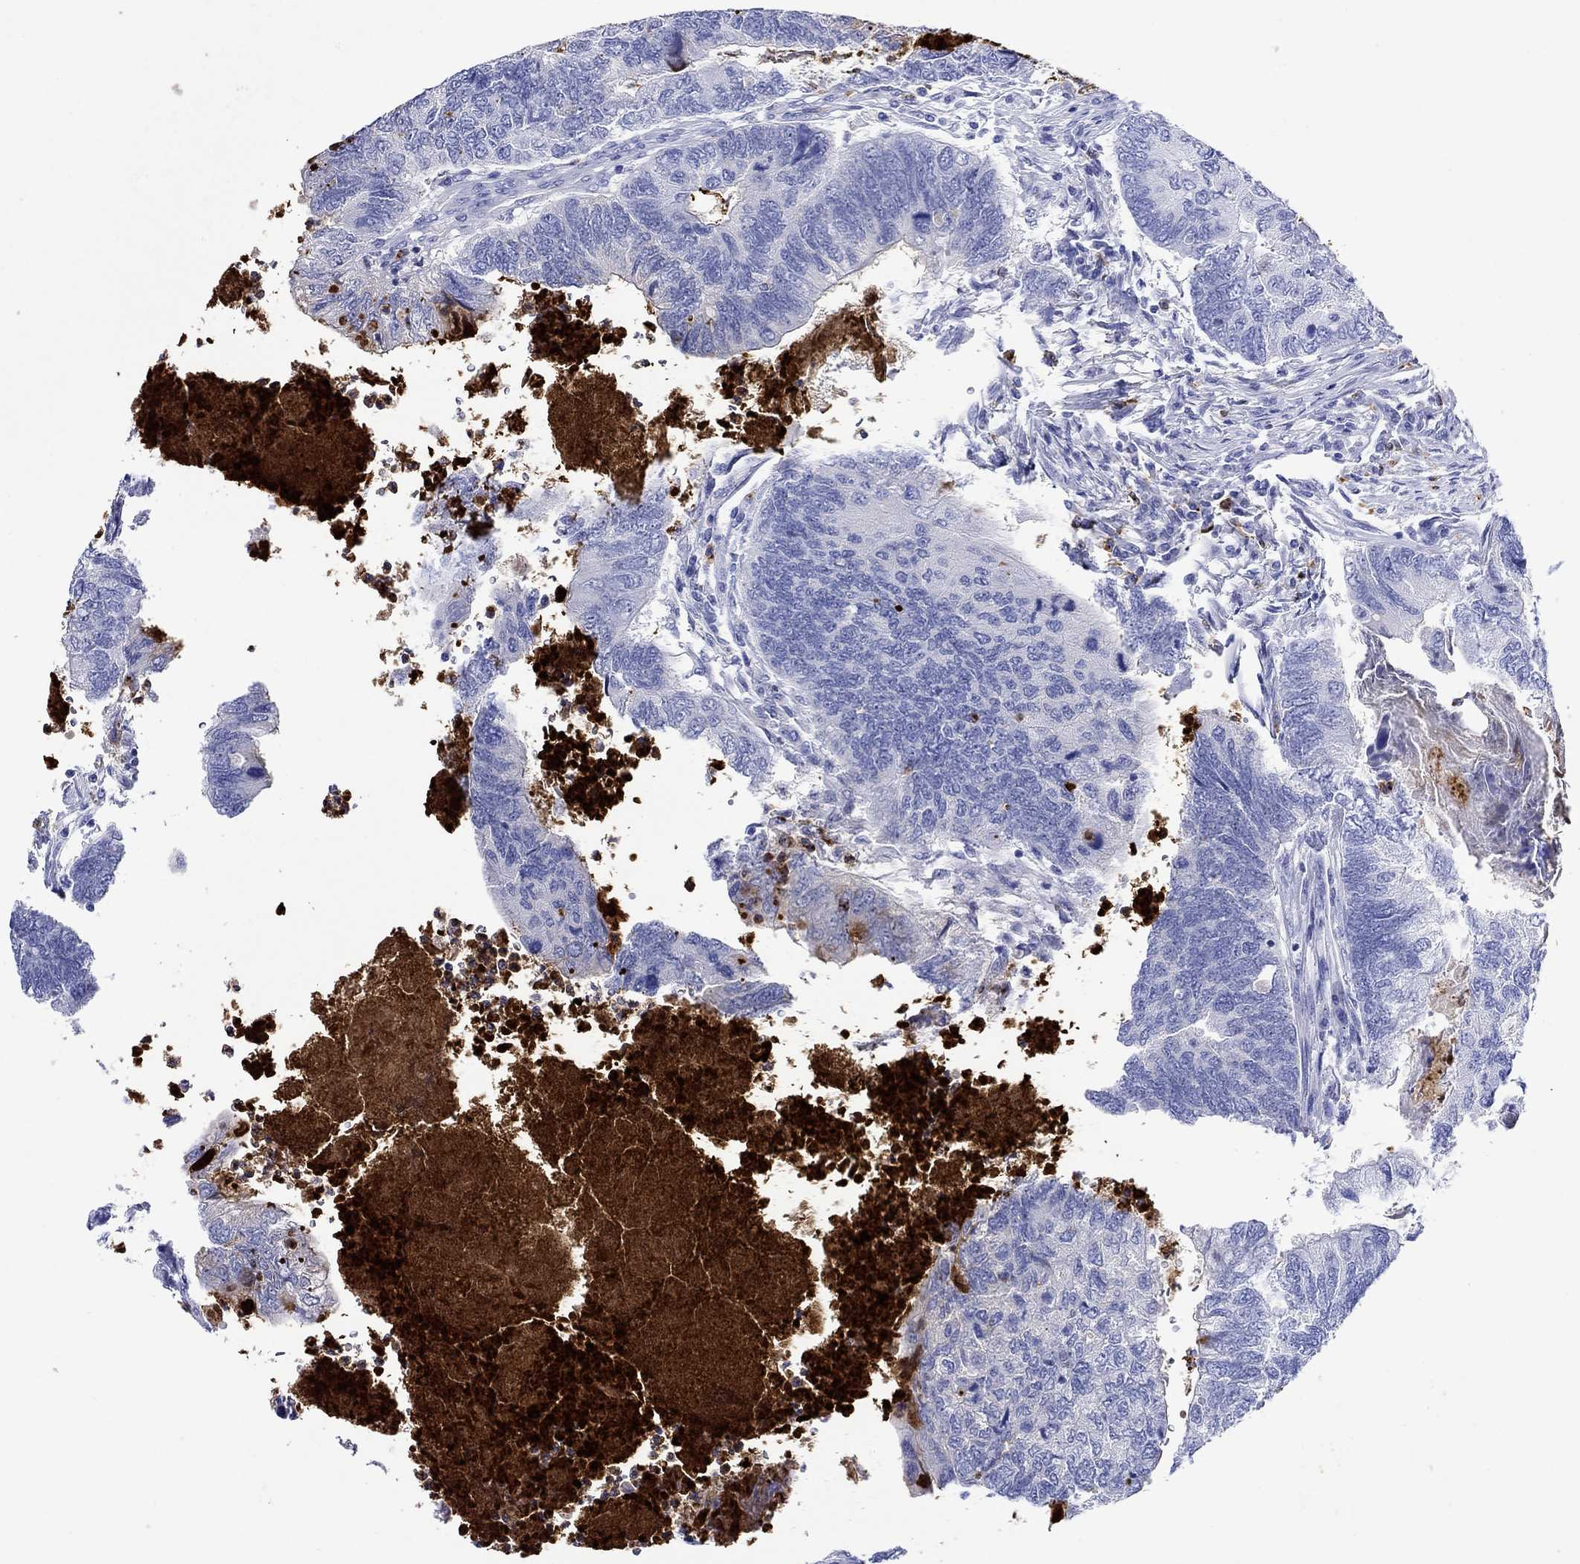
{"staining": {"intensity": "negative", "quantity": "none", "location": "none"}, "tissue": "colorectal cancer", "cell_type": "Tumor cells", "image_type": "cancer", "snomed": [{"axis": "morphology", "description": "Adenocarcinoma, NOS"}, {"axis": "topography", "description": "Colon"}], "caption": "DAB (3,3'-diaminobenzidine) immunohistochemical staining of human colorectal cancer exhibits no significant positivity in tumor cells.", "gene": "EPX", "patient": {"sex": "female", "age": 67}}